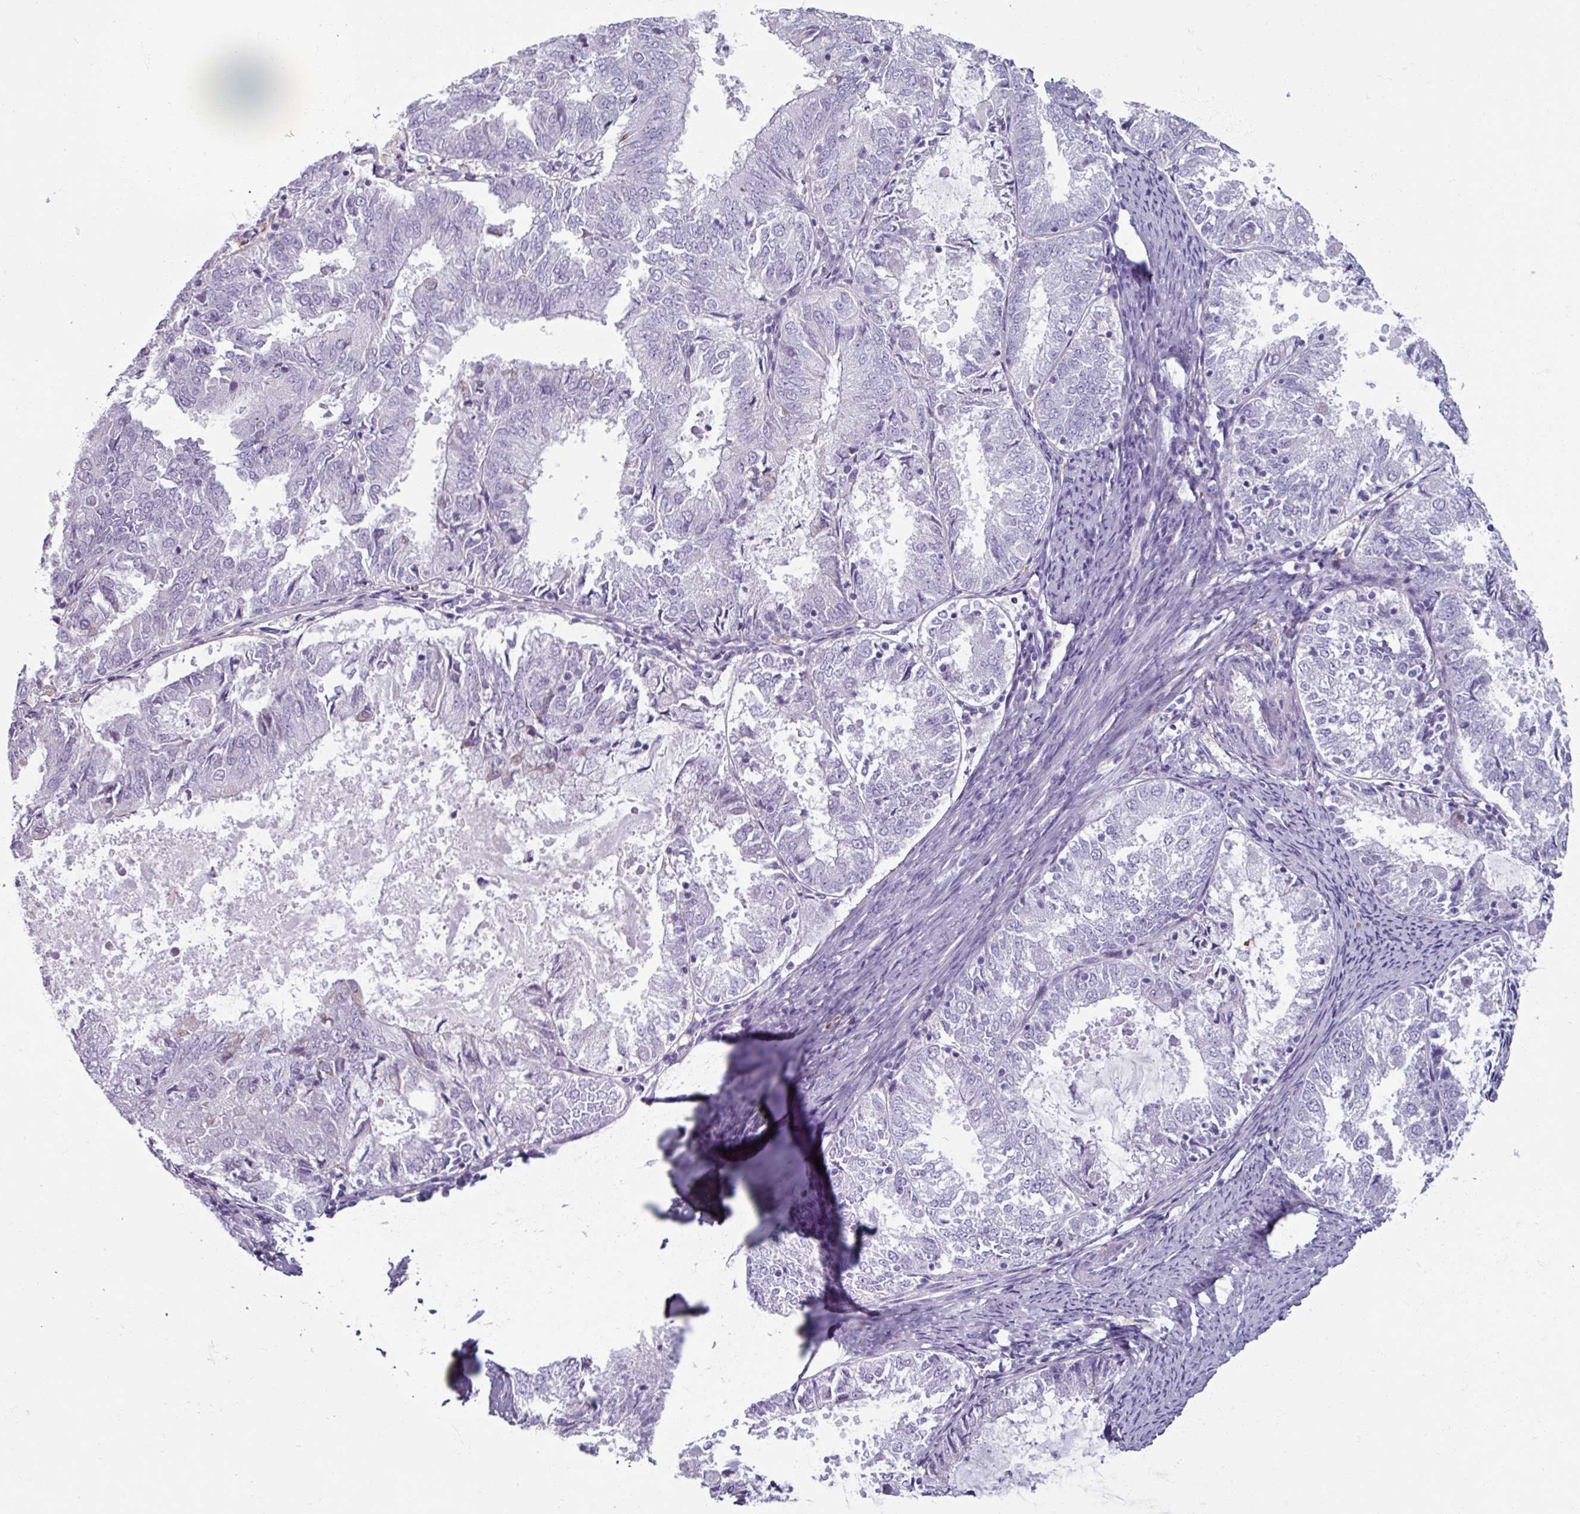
{"staining": {"intensity": "negative", "quantity": "none", "location": "none"}, "tissue": "endometrial cancer", "cell_type": "Tumor cells", "image_type": "cancer", "snomed": [{"axis": "morphology", "description": "Adenocarcinoma, NOS"}, {"axis": "topography", "description": "Endometrium"}], "caption": "Protein analysis of adenocarcinoma (endometrial) demonstrates no significant positivity in tumor cells.", "gene": "SPESP1", "patient": {"sex": "female", "age": 57}}